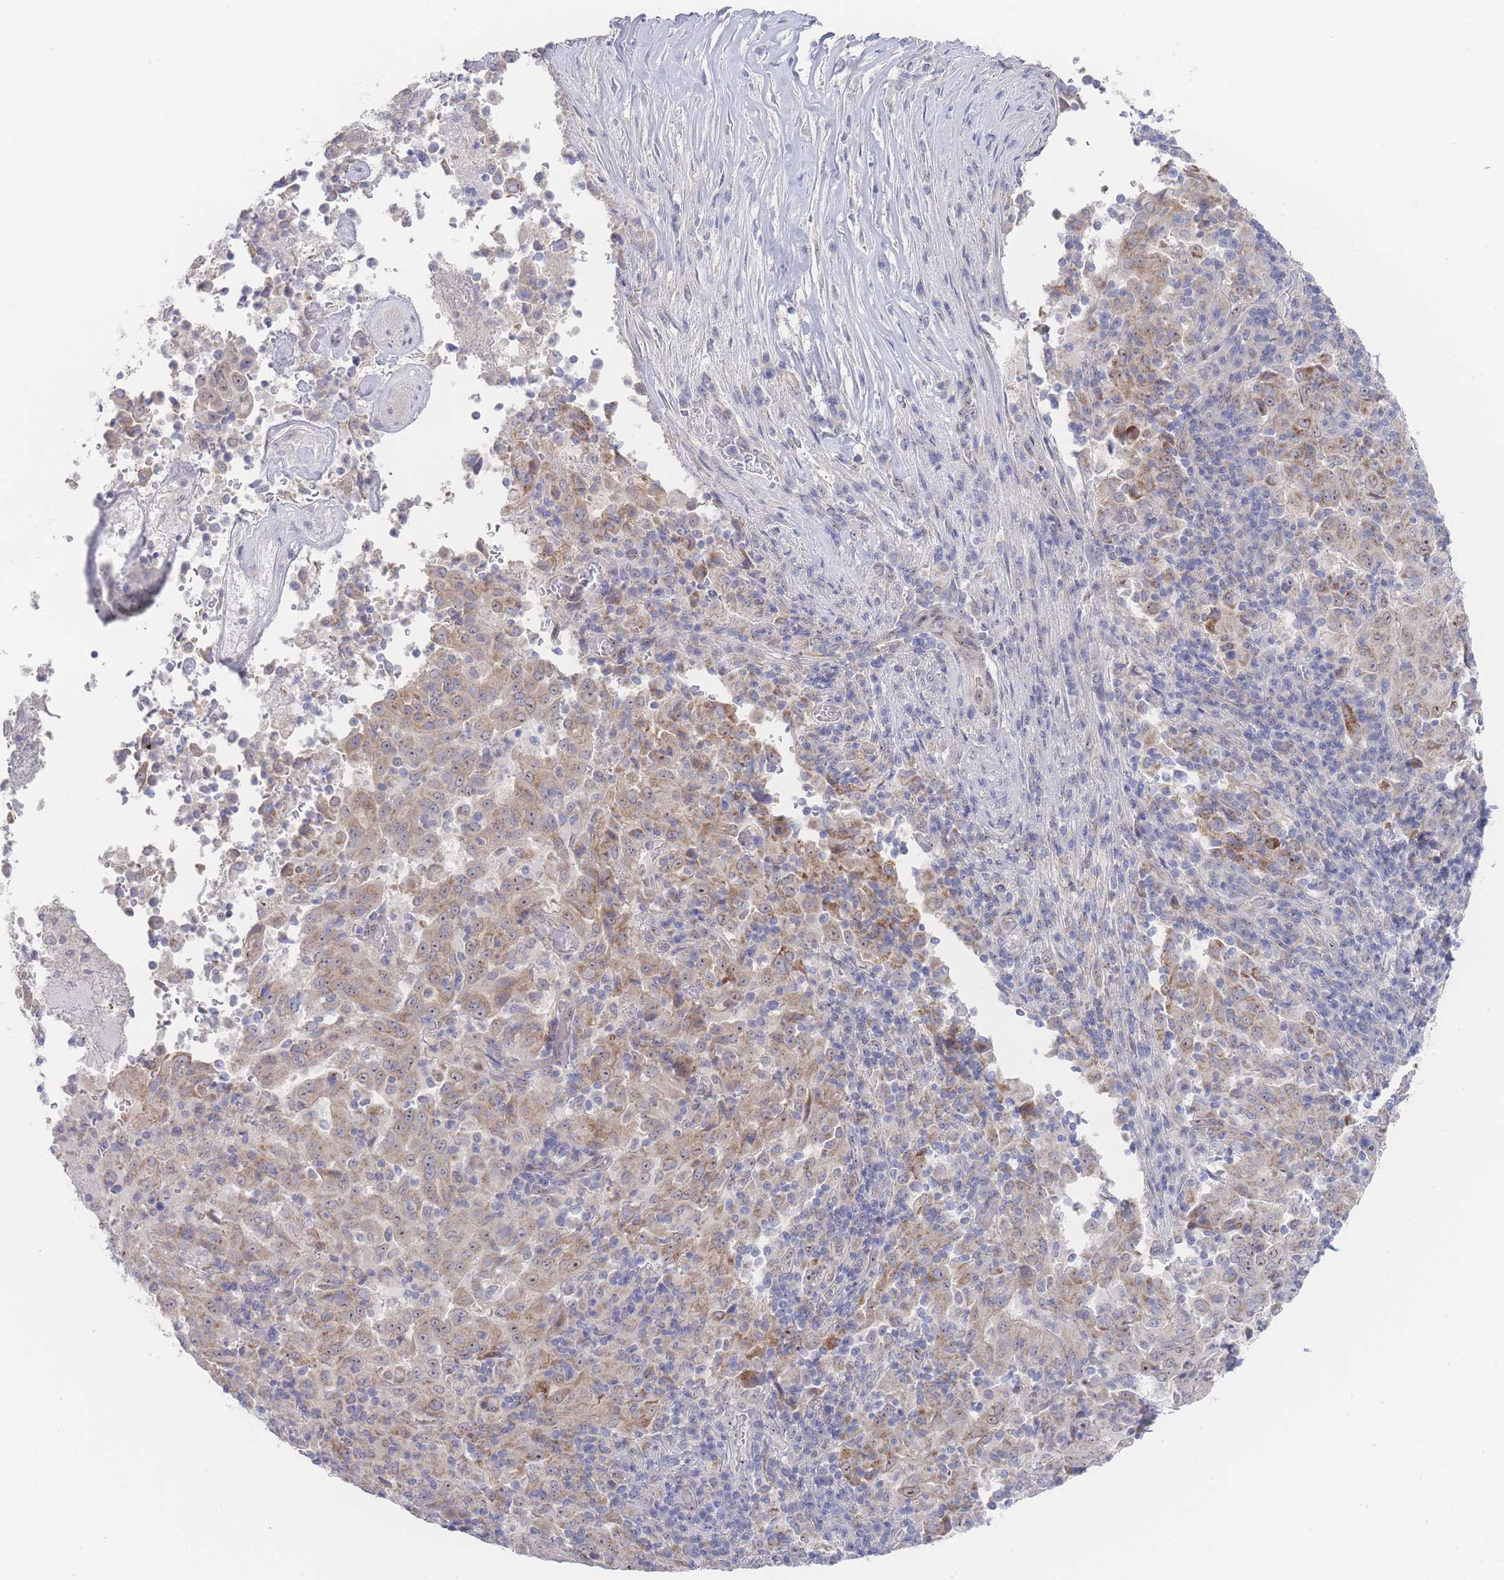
{"staining": {"intensity": "weak", "quantity": ">75%", "location": "cytoplasmic/membranous,nuclear"}, "tissue": "pancreatic cancer", "cell_type": "Tumor cells", "image_type": "cancer", "snomed": [{"axis": "morphology", "description": "Adenocarcinoma, NOS"}, {"axis": "topography", "description": "Pancreas"}], "caption": "About >75% of tumor cells in pancreatic cancer show weak cytoplasmic/membranous and nuclear protein positivity as visualized by brown immunohistochemical staining.", "gene": "ZNF142", "patient": {"sex": "male", "age": 63}}